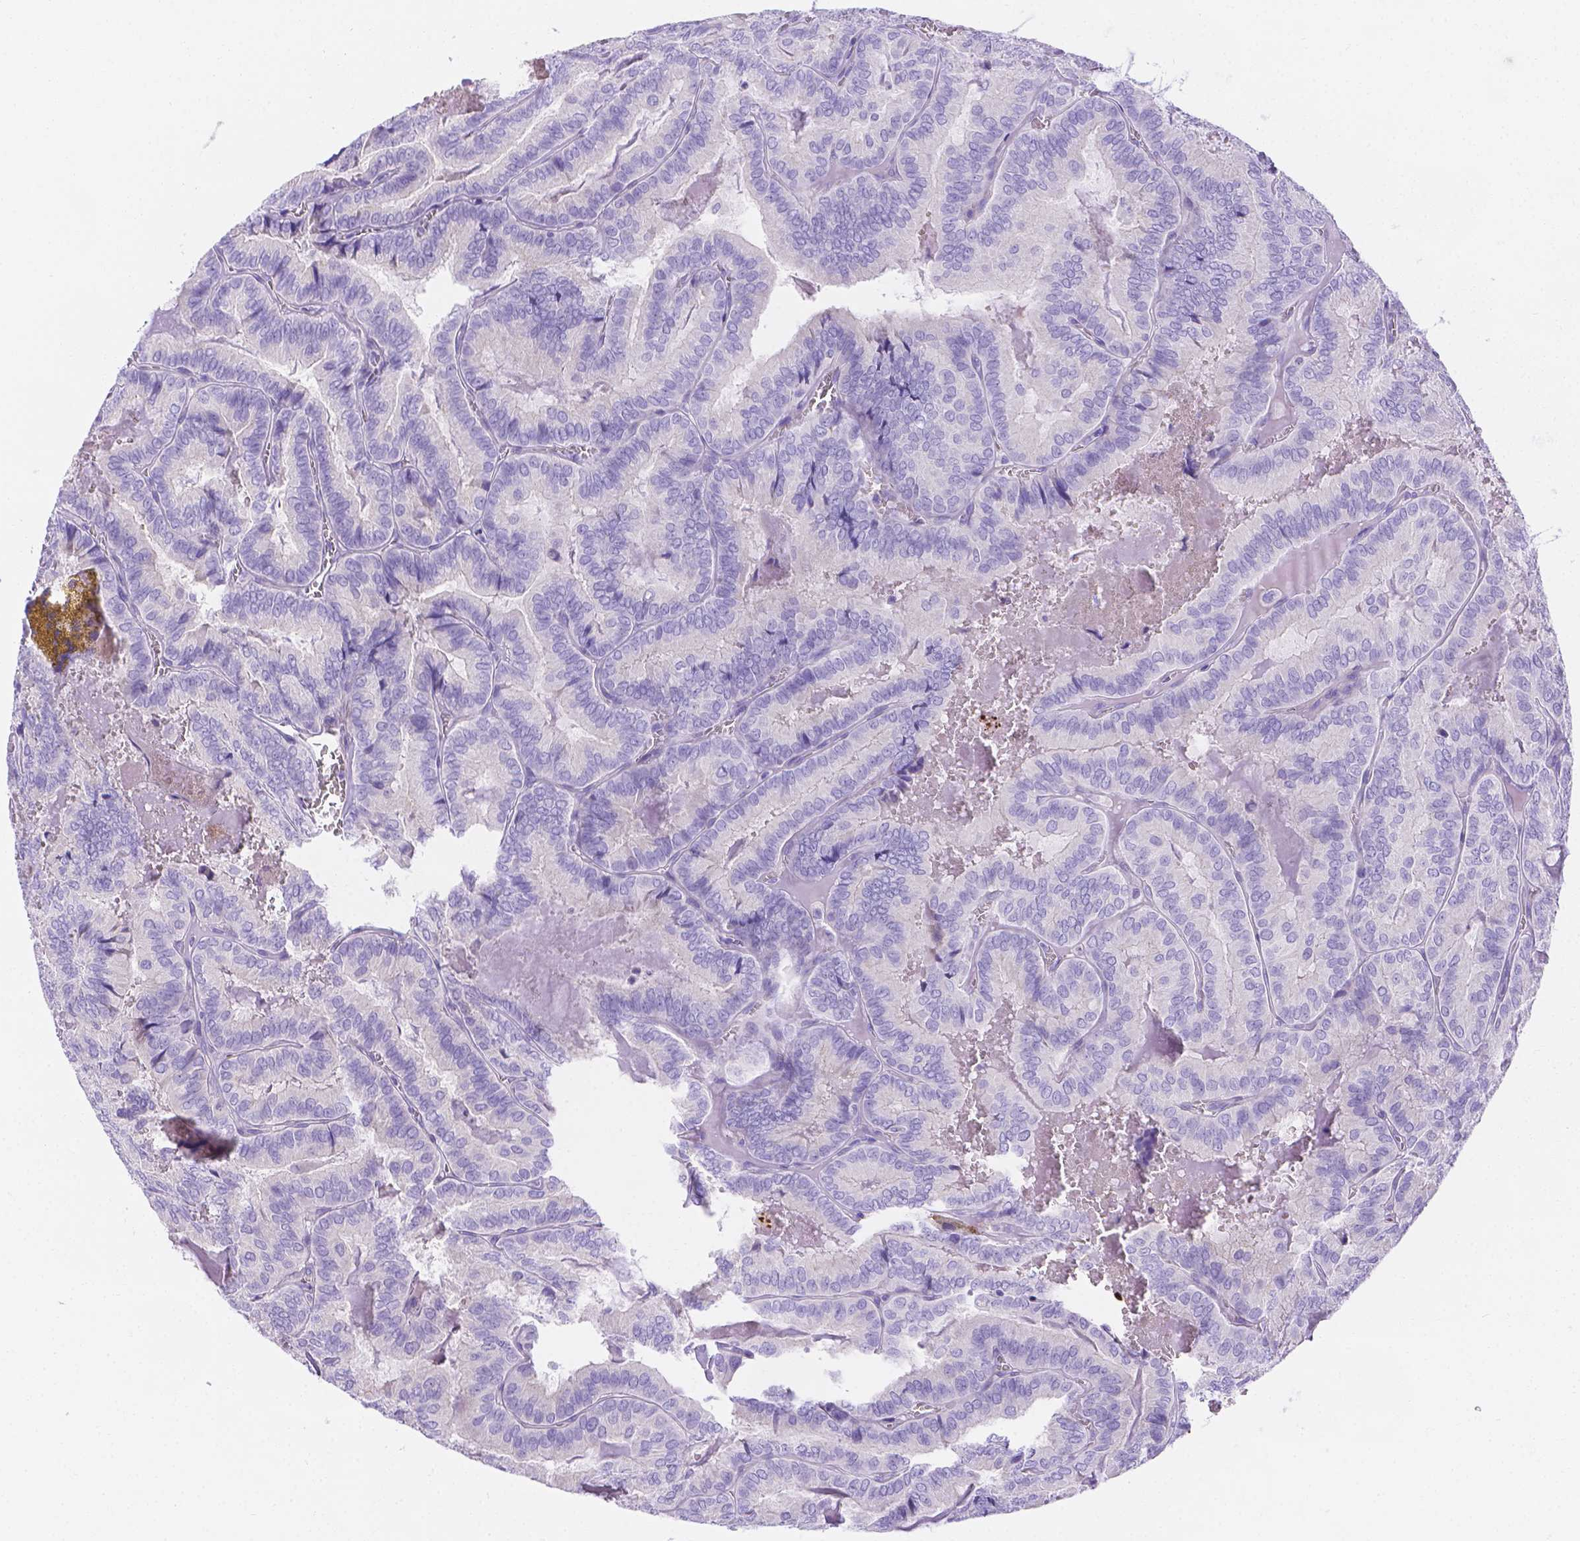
{"staining": {"intensity": "negative", "quantity": "none", "location": "none"}, "tissue": "thyroid cancer", "cell_type": "Tumor cells", "image_type": "cancer", "snomed": [{"axis": "morphology", "description": "Papillary adenocarcinoma, NOS"}, {"axis": "topography", "description": "Thyroid gland"}], "caption": "Tumor cells show no significant positivity in papillary adenocarcinoma (thyroid).", "gene": "MLN", "patient": {"sex": "female", "age": 75}}